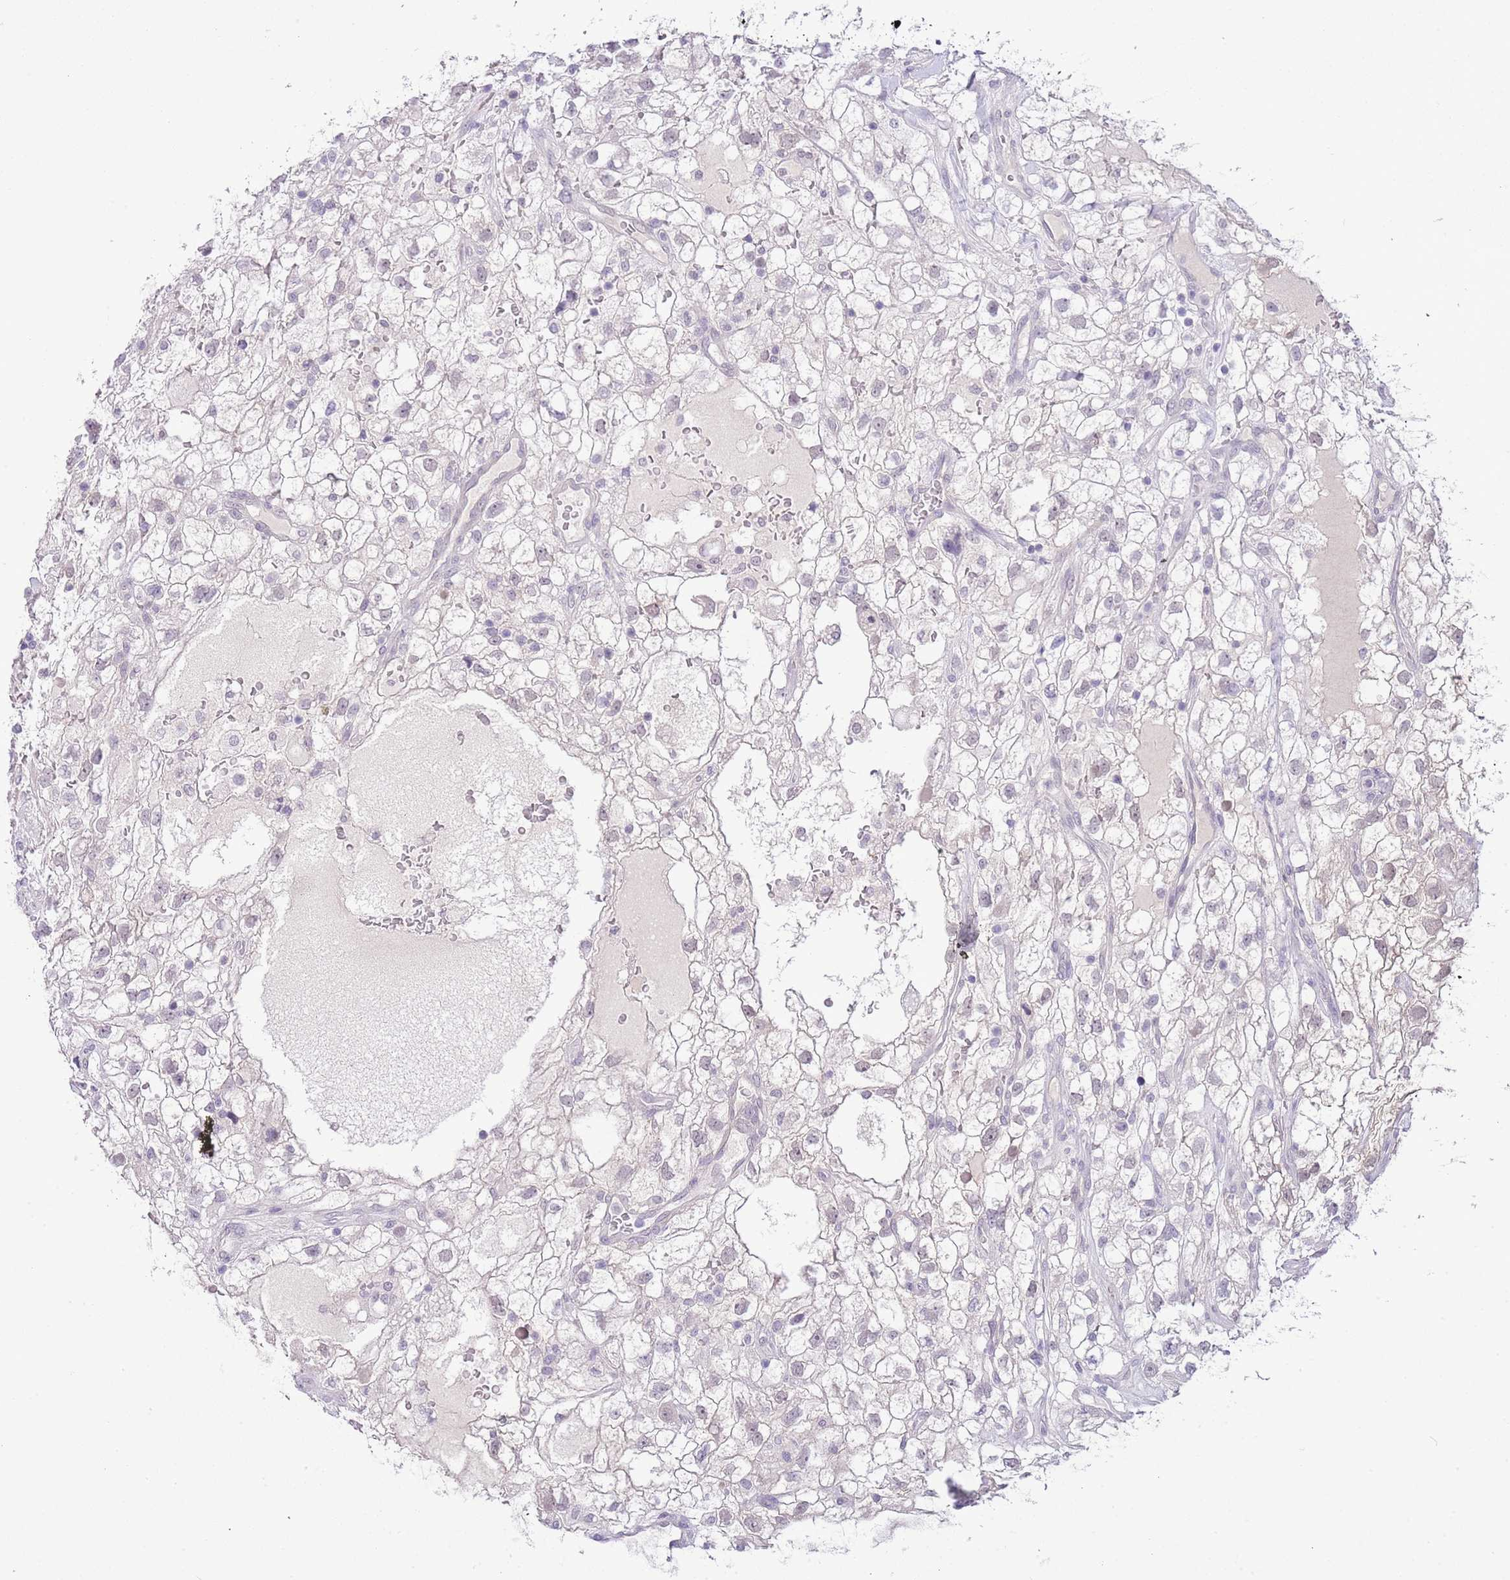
{"staining": {"intensity": "negative", "quantity": "none", "location": "none"}, "tissue": "renal cancer", "cell_type": "Tumor cells", "image_type": "cancer", "snomed": [{"axis": "morphology", "description": "Adenocarcinoma, NOS"}, {"axis": "topography", "description": "Kidney"}], "caption": "A high-resolution photomicrograph shows IHC staining of renal adenocarcinoma, which displays no significant positivity in tumor cells.", "gene": "MIDN", "patient": {"sex": "male", "age": 59}}